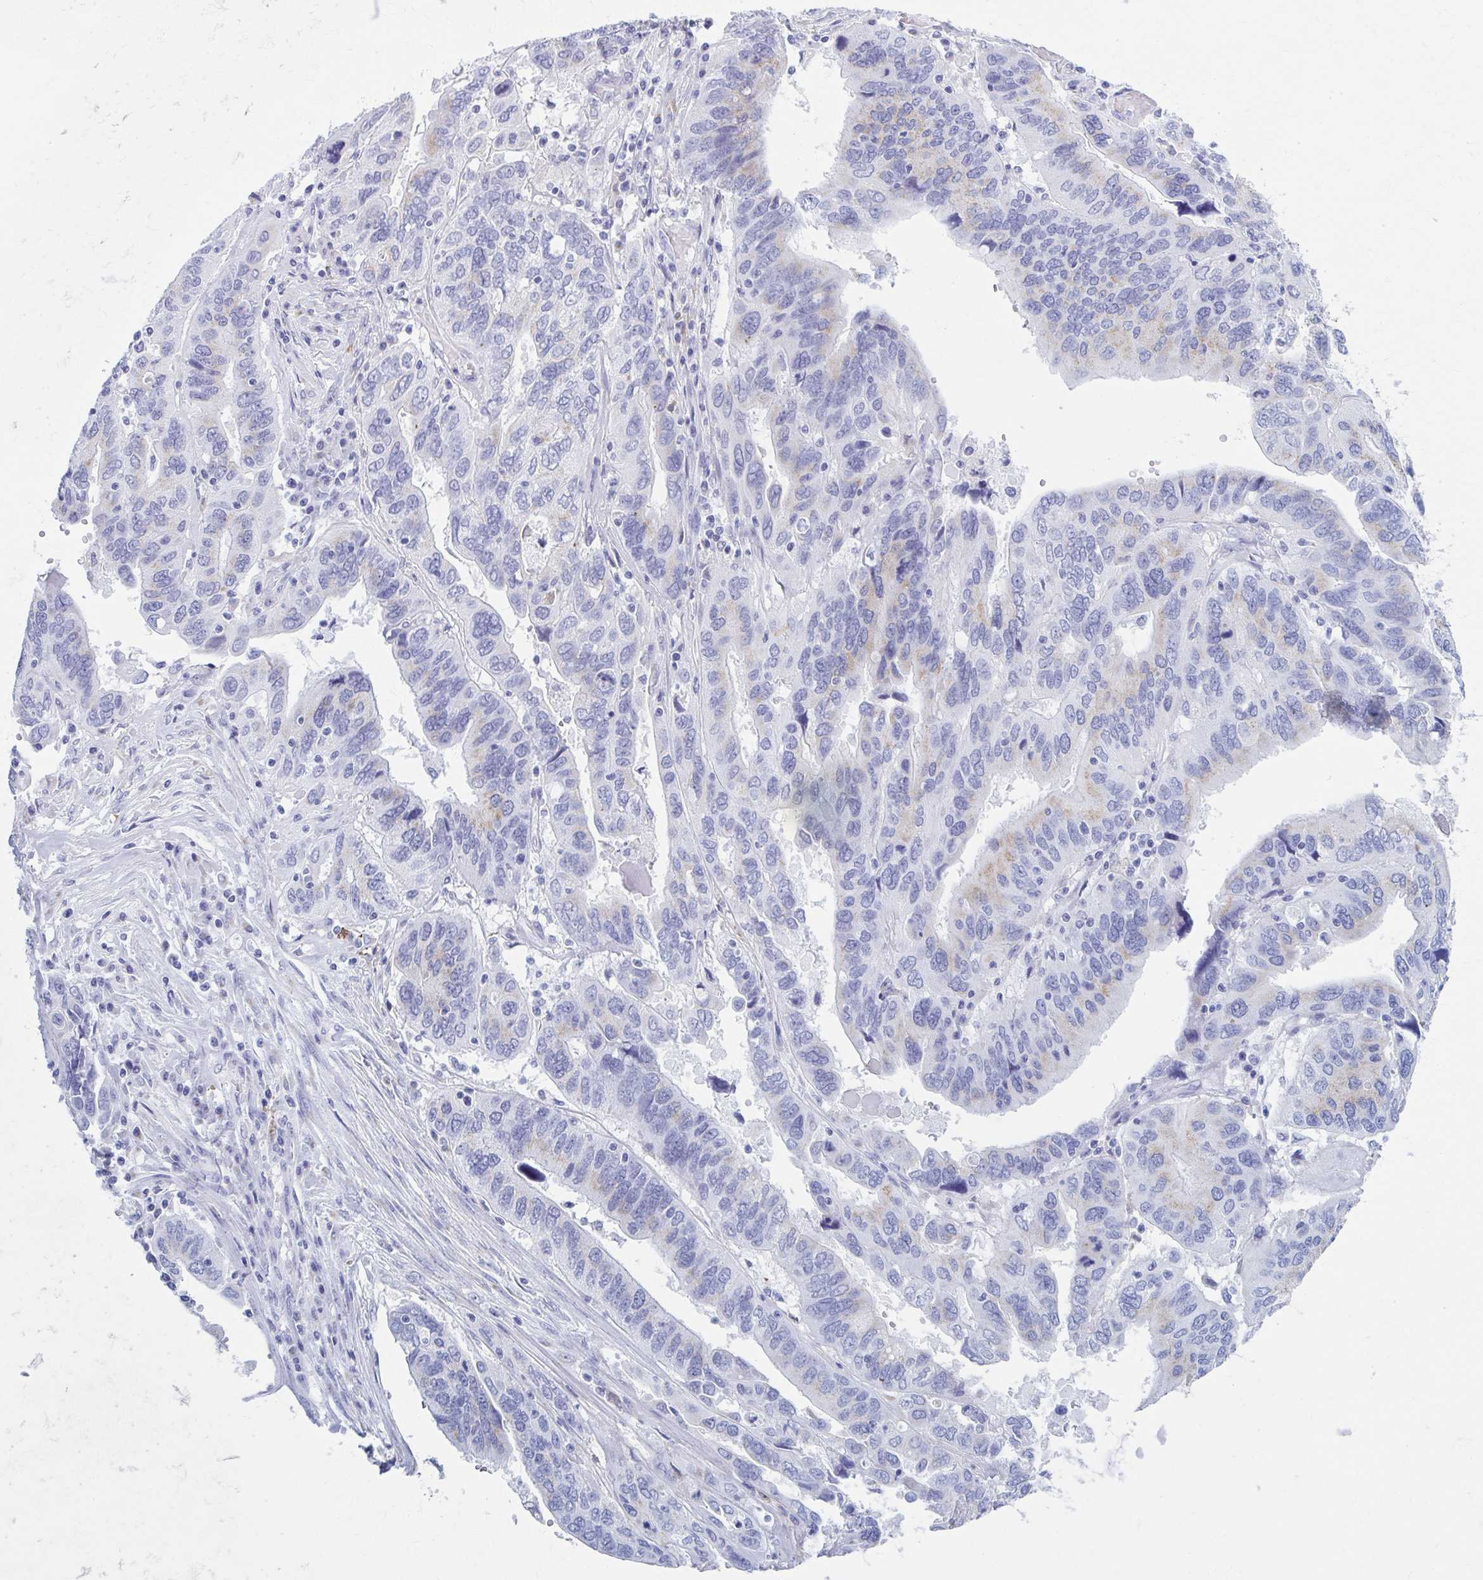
{"staining": {"intensity": "weak", "quantity": "<25%", "location": "cytoplasmic/membranous"}, "tissue": "ovarian cancer", "cell_type": "Tumor cells", "image_type": "cancer", "snomed": [{"axis": "morphology", "description": "Cystadenocarcinoma, serous, NOS"}, {"axis": "topography", "description": "Ovary"}], "caption": "The photomicrograph demonstrates no staining of tumor cells in ovarian cancer. The staining is performed using DAB brown chromogen with nuclei counter-stained in using hematoxylin.", "gene": "KCNE2", "patient": {"sex": "female", "age": 79}}